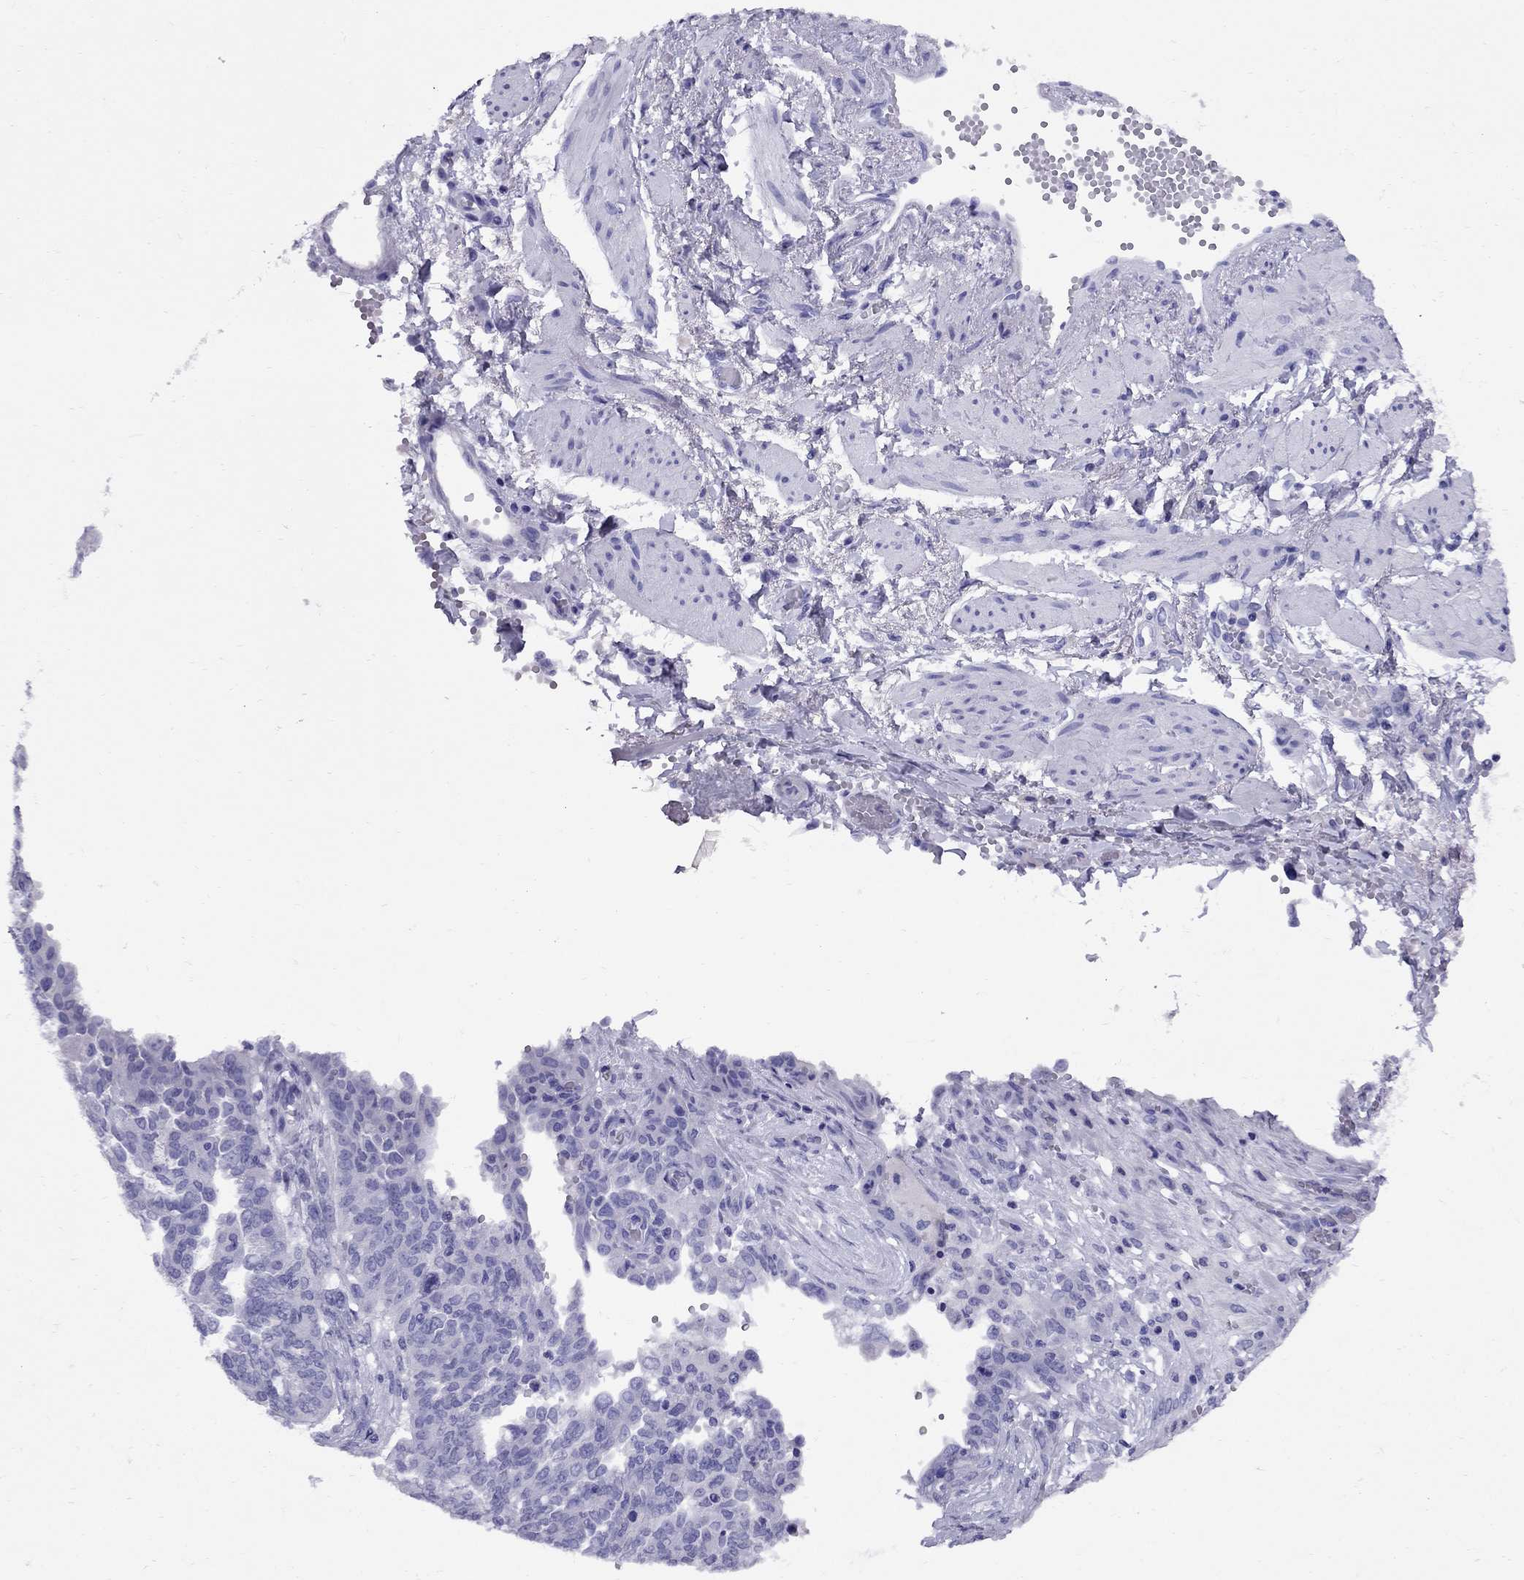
{"staining": {"intensity": "negative", "quantity": "none", "location": "none"}, "tissue": "ovarian cancer", "cell_type": "Tumor cells", "image_type": "cancer", "snomed": [{"axis": "morphology", "description": "Cystadenocarcinoma, serous, NOS"}, {"axis": "topography", "description": "Ovary"}], "caption": "Serous cystadenocarcinoma (ovarian) was stained to show a protein in brown. There is no significant positivity in tumor cells.", "gene": "AVPR1B", "patient": {"sex": "female", "age": 67}}